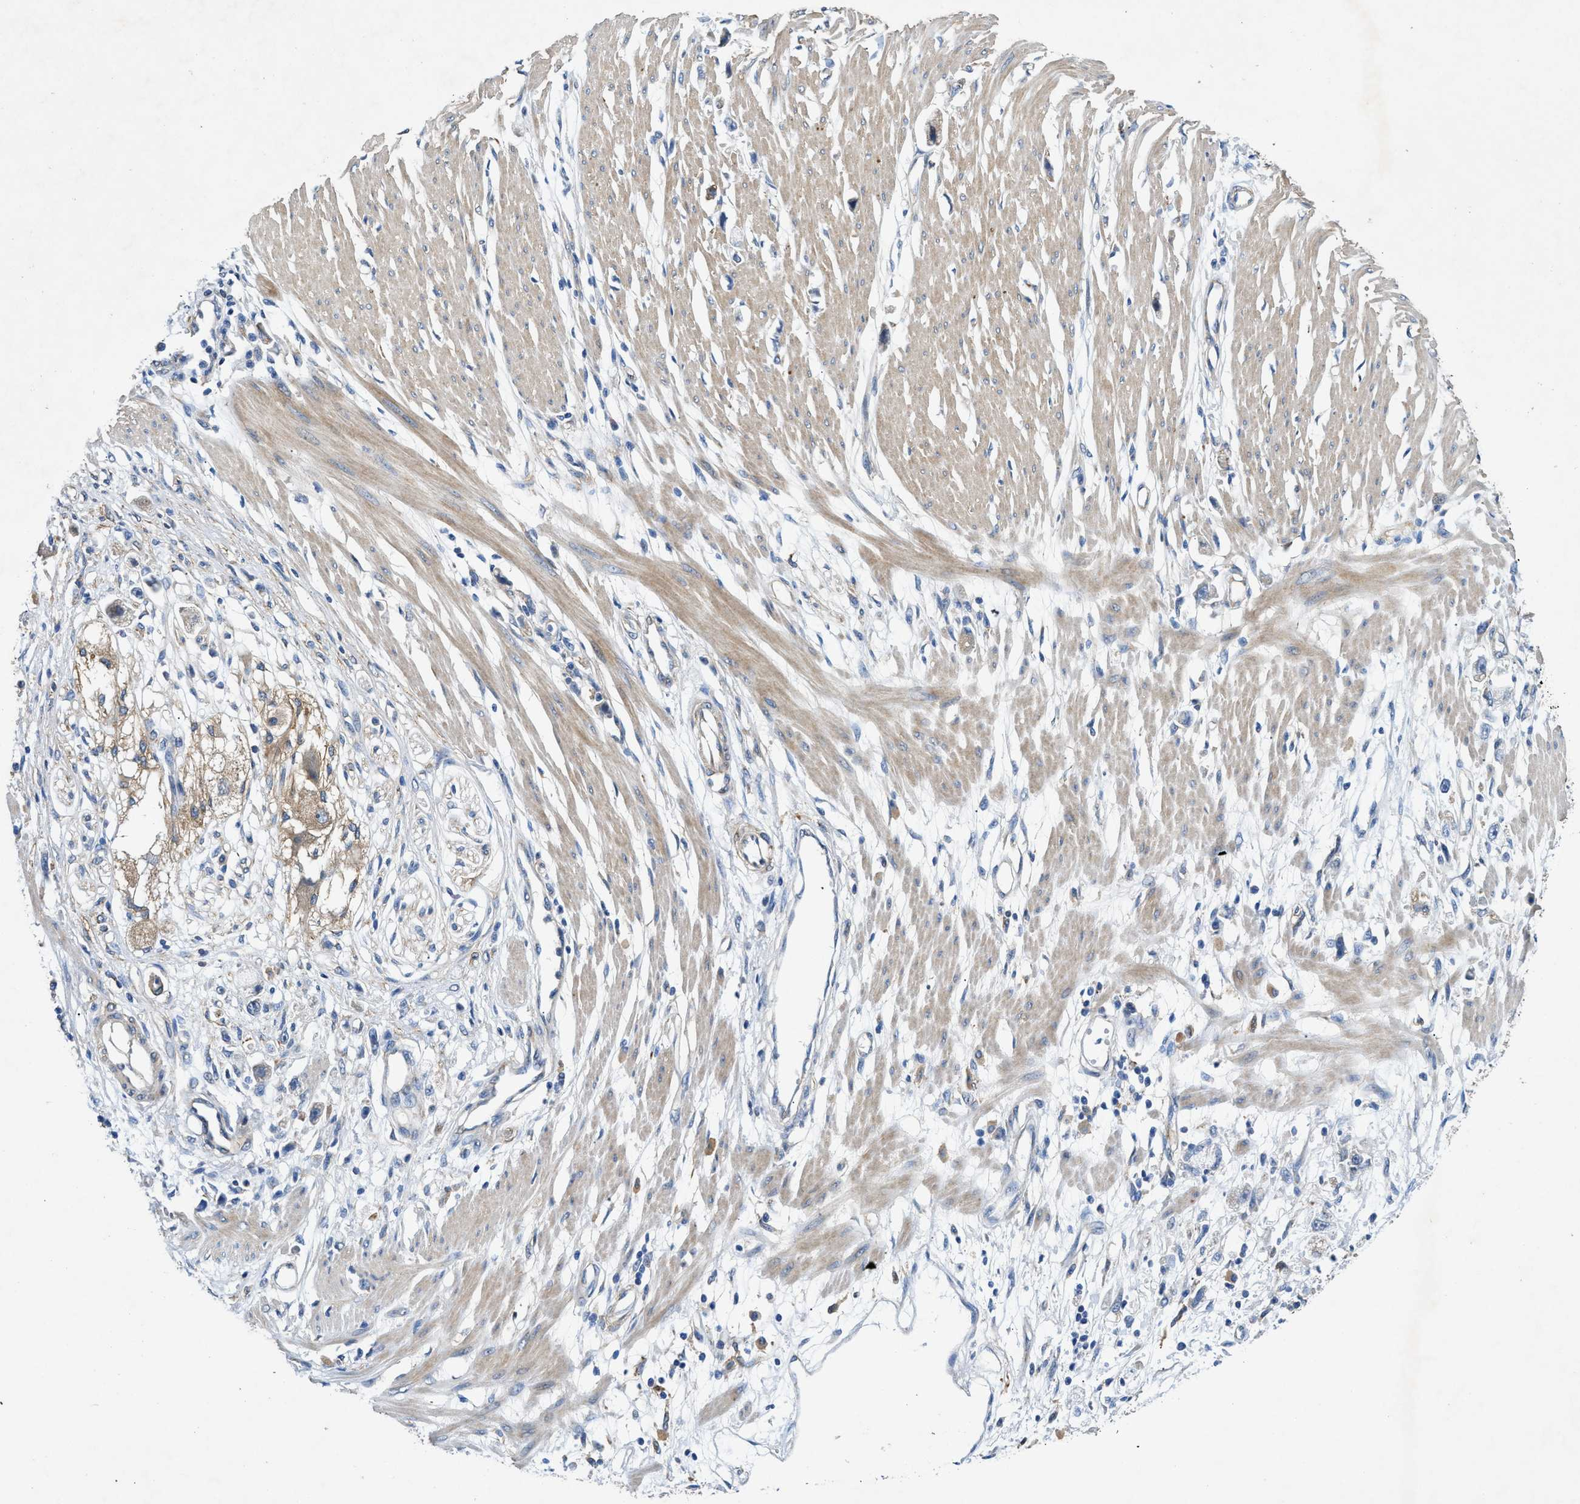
{"staining": {"intensity": "moderate", "quantity": "25%-75%", "location": "cytoplasmic/membranous"}, "tissue": "stomach cancer", "cell_type": "Tumor cells", "image_type": "cancer", "snomed": [{"axis": "morphology", "description": "Adenocarcinoma, NOS"}, {"axis": "topography", "description": "Stomach"}], "caption": "Immunohistochemical staining of stomach adenocarcinoma reveals medium levels of moderate cytoplasmic/membranous protein expression in approximately 25%-75% of tumor cells.", "gene": "CDK15", "patient": {"sex": "female", "age": 59}}